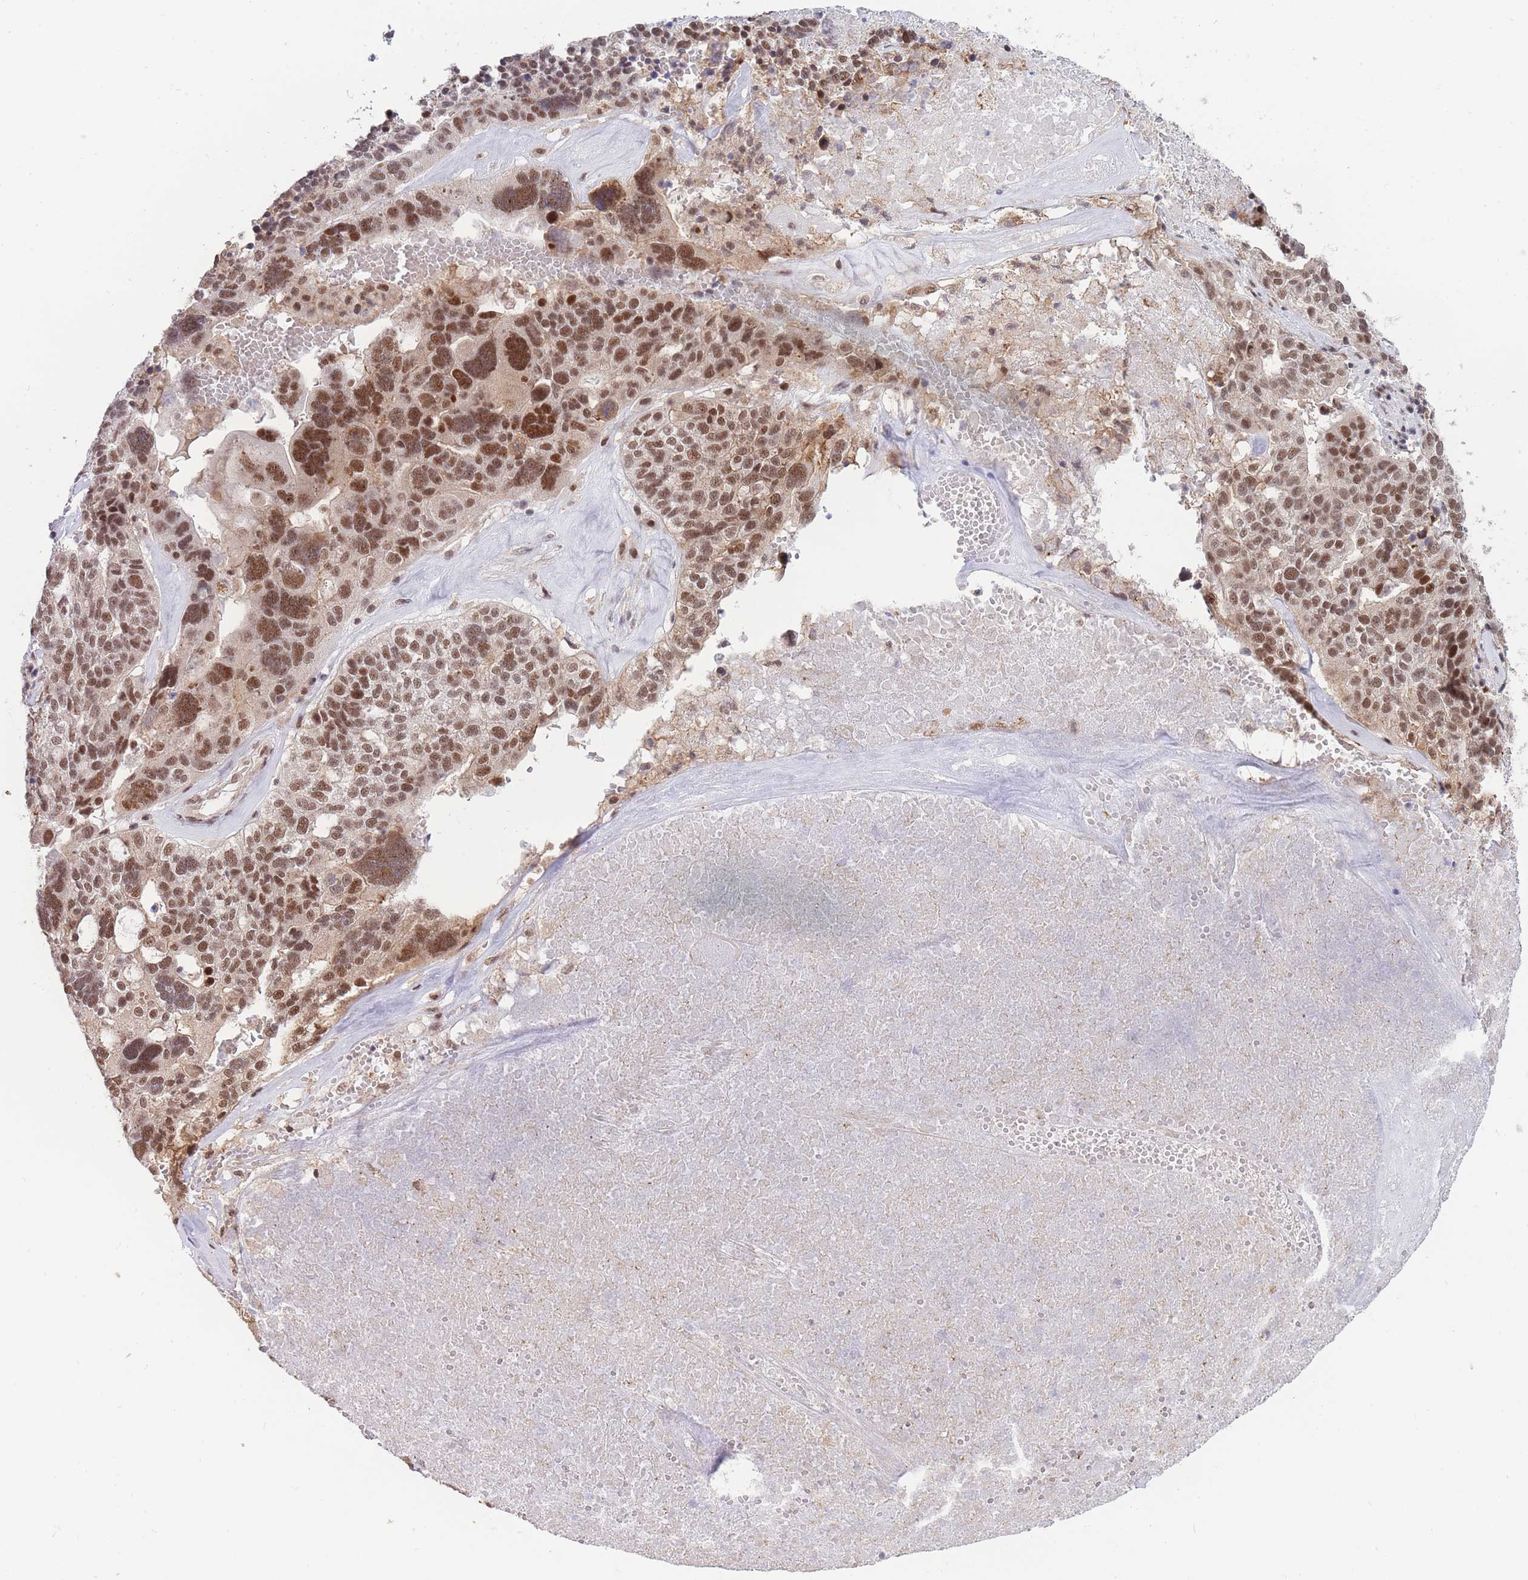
{"staining": {"intensity": "strong", "quantity": ">75%", "location": "nuclear"}, "tissue": "ovarian cancer", "cell_type": "Tumor cells", "image_type": "cancer", "snomed": [{"axis": "morphology", "description": "Cystadenocarcinoma, serous, NOS"}, {"axis": "topography", "description": "Ovary"}], "caption": "Human ovarian cancer (serous cystadenocarcinoma) stained for a protein (brown) shows strong nuclear positive positivity in approximately >75% of tumor cells.", "gene": "BOD1L1", "patient": {"sex": "female", "age": 59}}